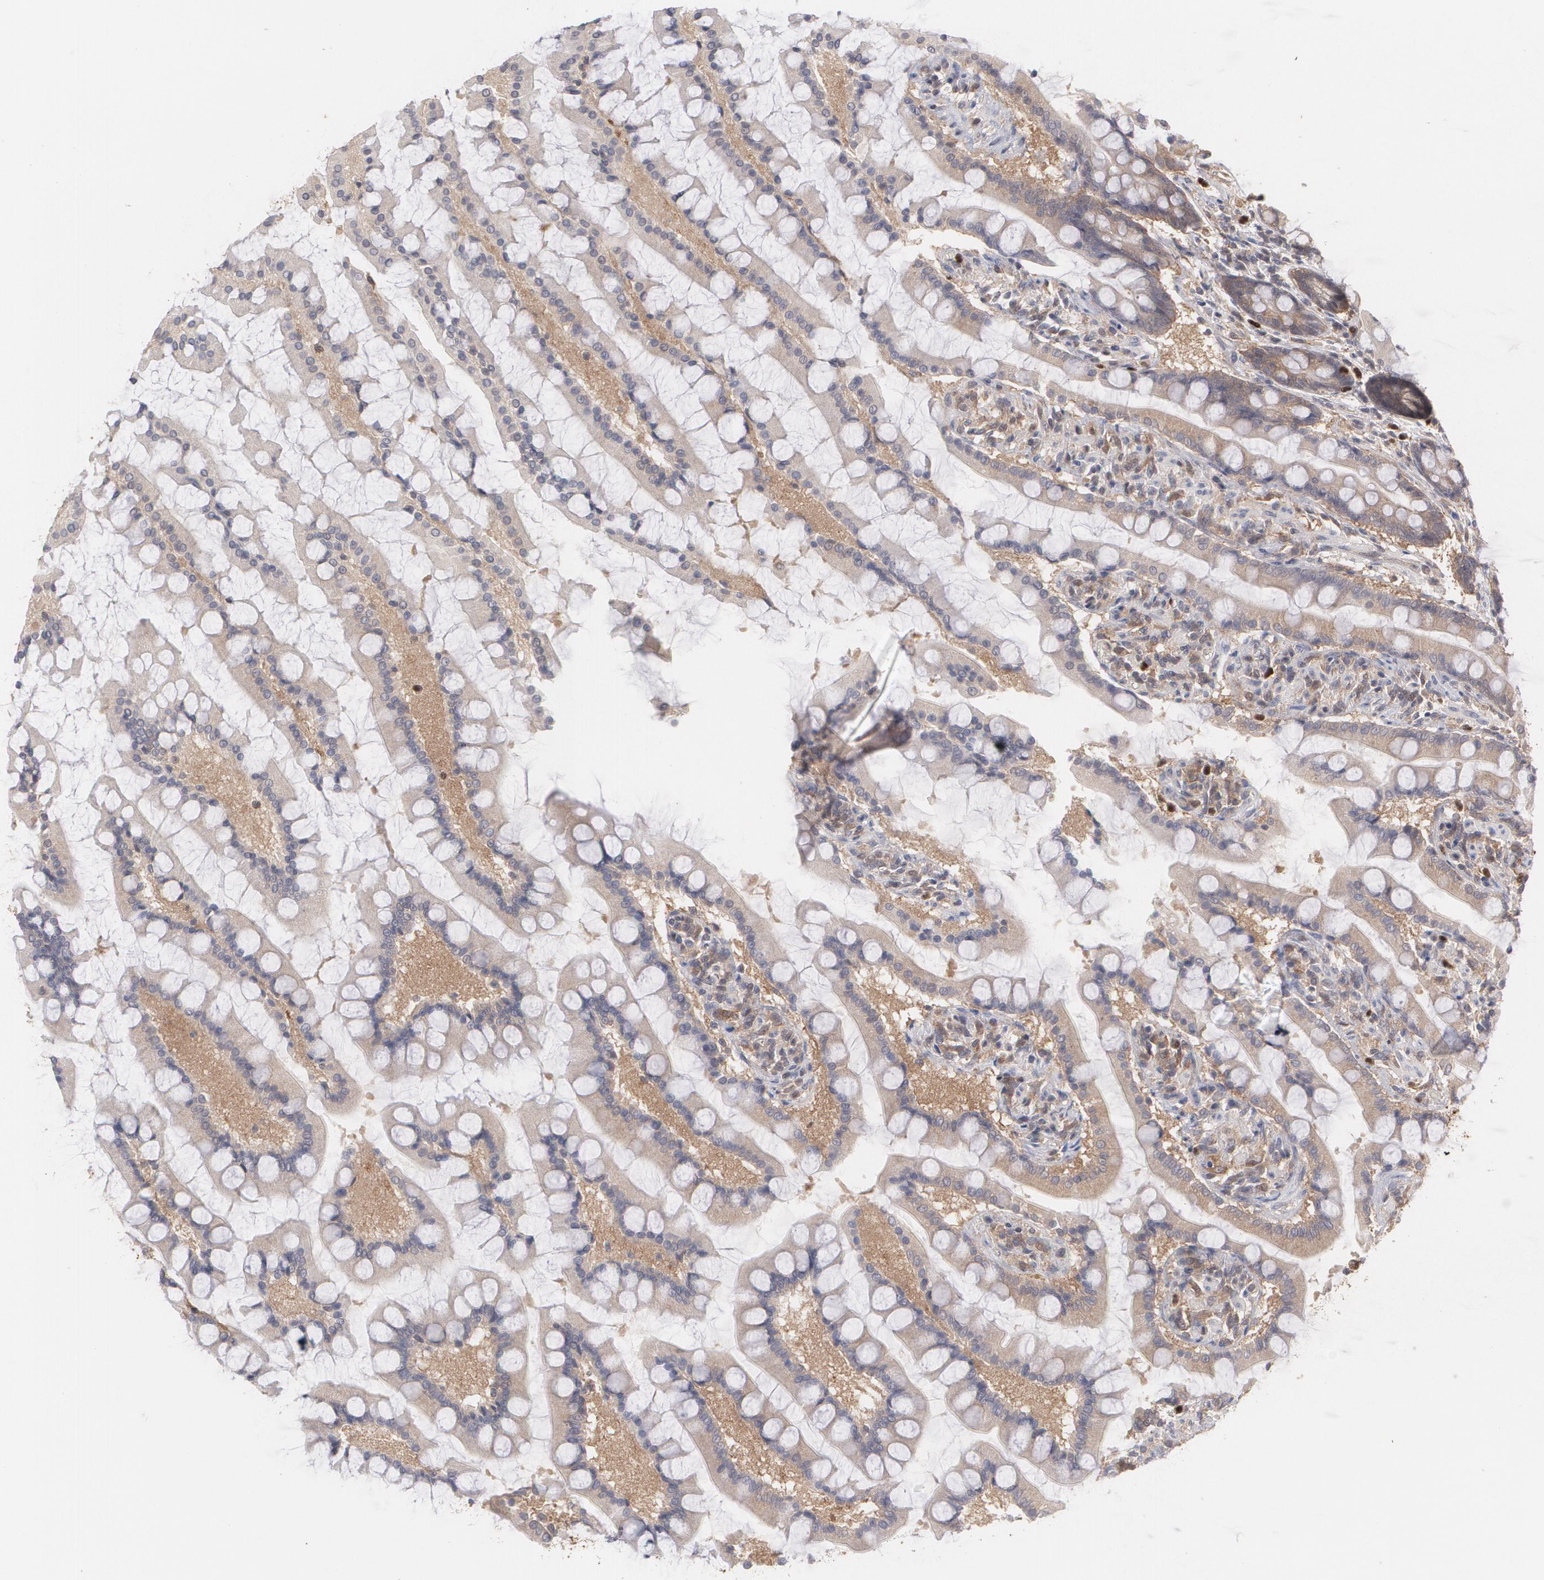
{"staining": {"intensity": "strong", "quantity": "<25%", "location": "cytoplasmic/membranous"}, "tissue": "small intestine", "cell_type": "Glandular cells", "image_type": "normal", "snomed": [{"axis": "morphology", "description": "Normal tissue, NOS"}, {"axis": "topography", "description": "Small intestine"}], "caption": "Immunohistochemical staining of normal human small intestine displays <25% levels of strong cytoplasmic/membranous protein expression in about <25% of glandular cells.", "gene": "HTT", "patient": {"sex": "male", "age": 41}}